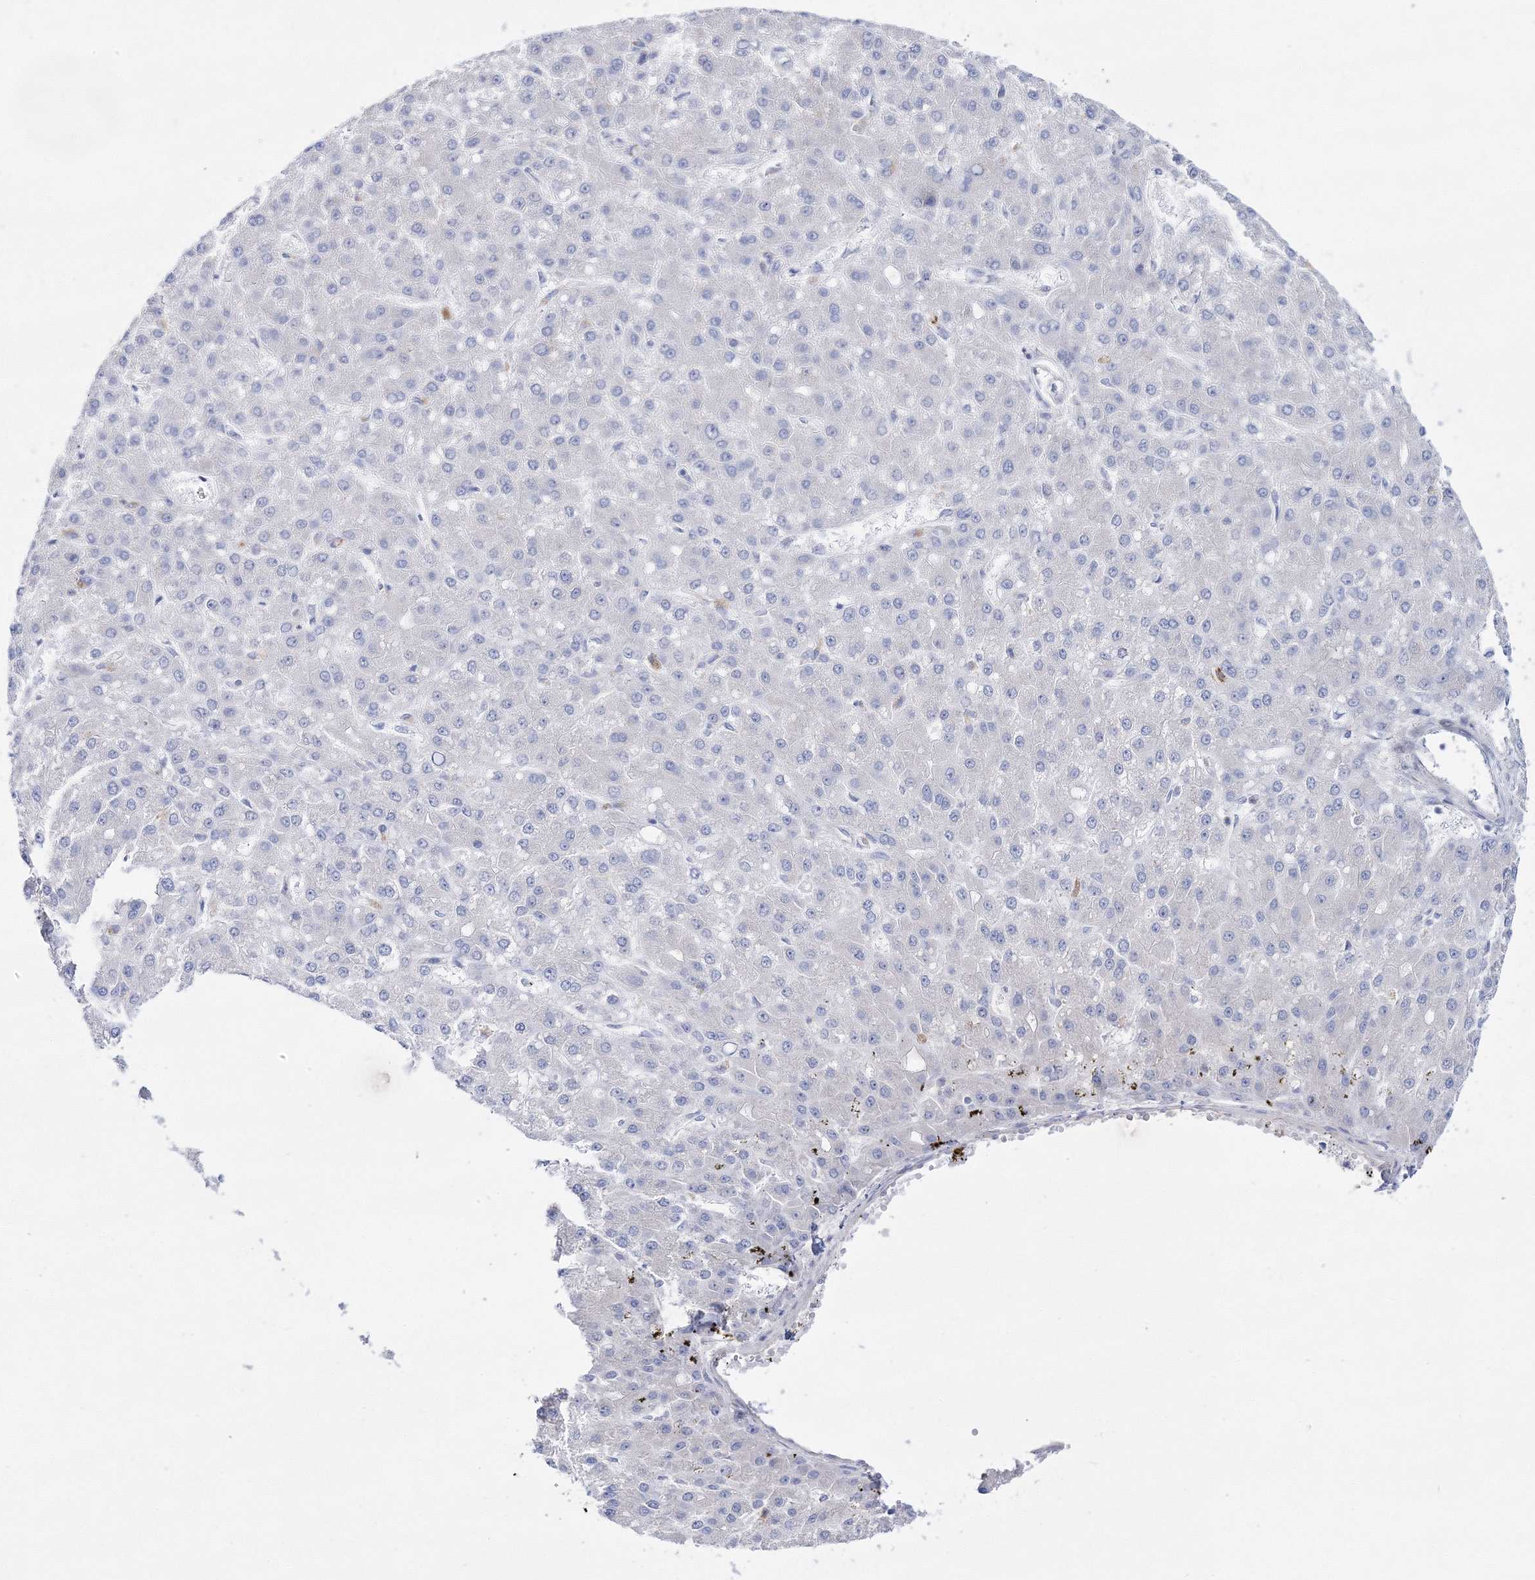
{"staining": {"intensity": "negative", "quantity": "none", "location": "none"}, "tissue": "liver cancer", "cell_type": "Tumor cells", "image_type": "cancer", "snomed": [{"axis": "morphology", "description": "Carcinoma, Hepatocellular, NOS"}, {"axis": "topography", "description": "Liver"}], "caption": "Liver hepatocellular carcinoma was stained to show a protein in brown. There is no significant positivity in tumor cells. (DAB immunohistochemistry (IHC), high magnification).", "gene": "ARHGAP32", "patient": {"sex": "male", "age": 67}}